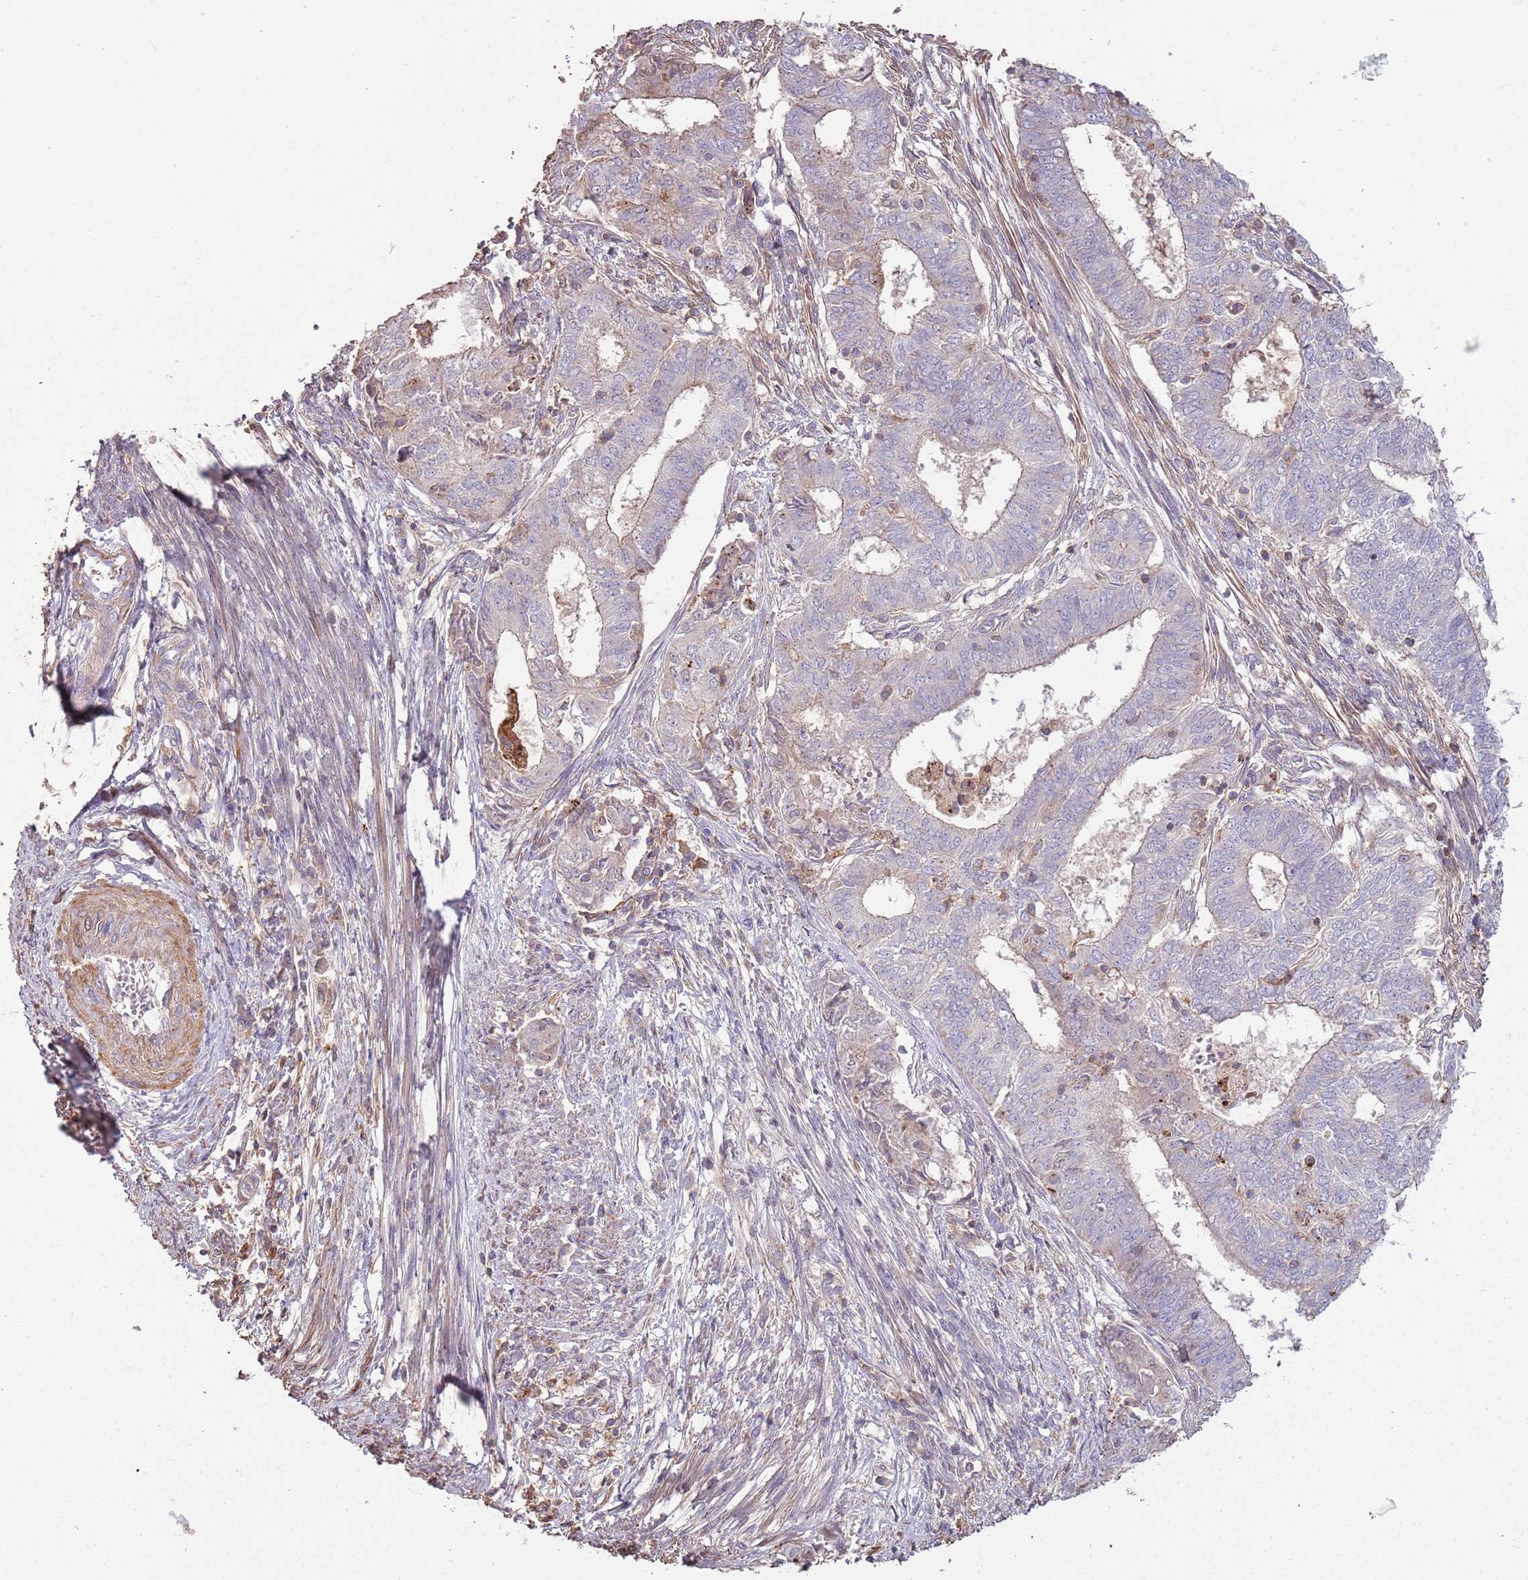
{"staining": {"intensity": "negative", "quantity": "none", "location": "none"}, "tissue": "endometrial cancer", "cell_type": "Tumor cells", "image_type": "cancer", "snomed": [{"axis": "morphology", "description": "Adenocarcinoma, NOS"}, {"axis": "topography", "description": "Endometrium"}], "caption": "A high-resolution micrograph shows immunohistochemistry staining of endometrial cancer (adenocarcinoma), which demonstrates no significant positivity in tumor cells. (DAB (3,3'-diaminobenzidine) IHC visualized using brightfield microscopy, high magnification).", "gene": "FECH", "patient": {"sex": "female", "age": 62}}